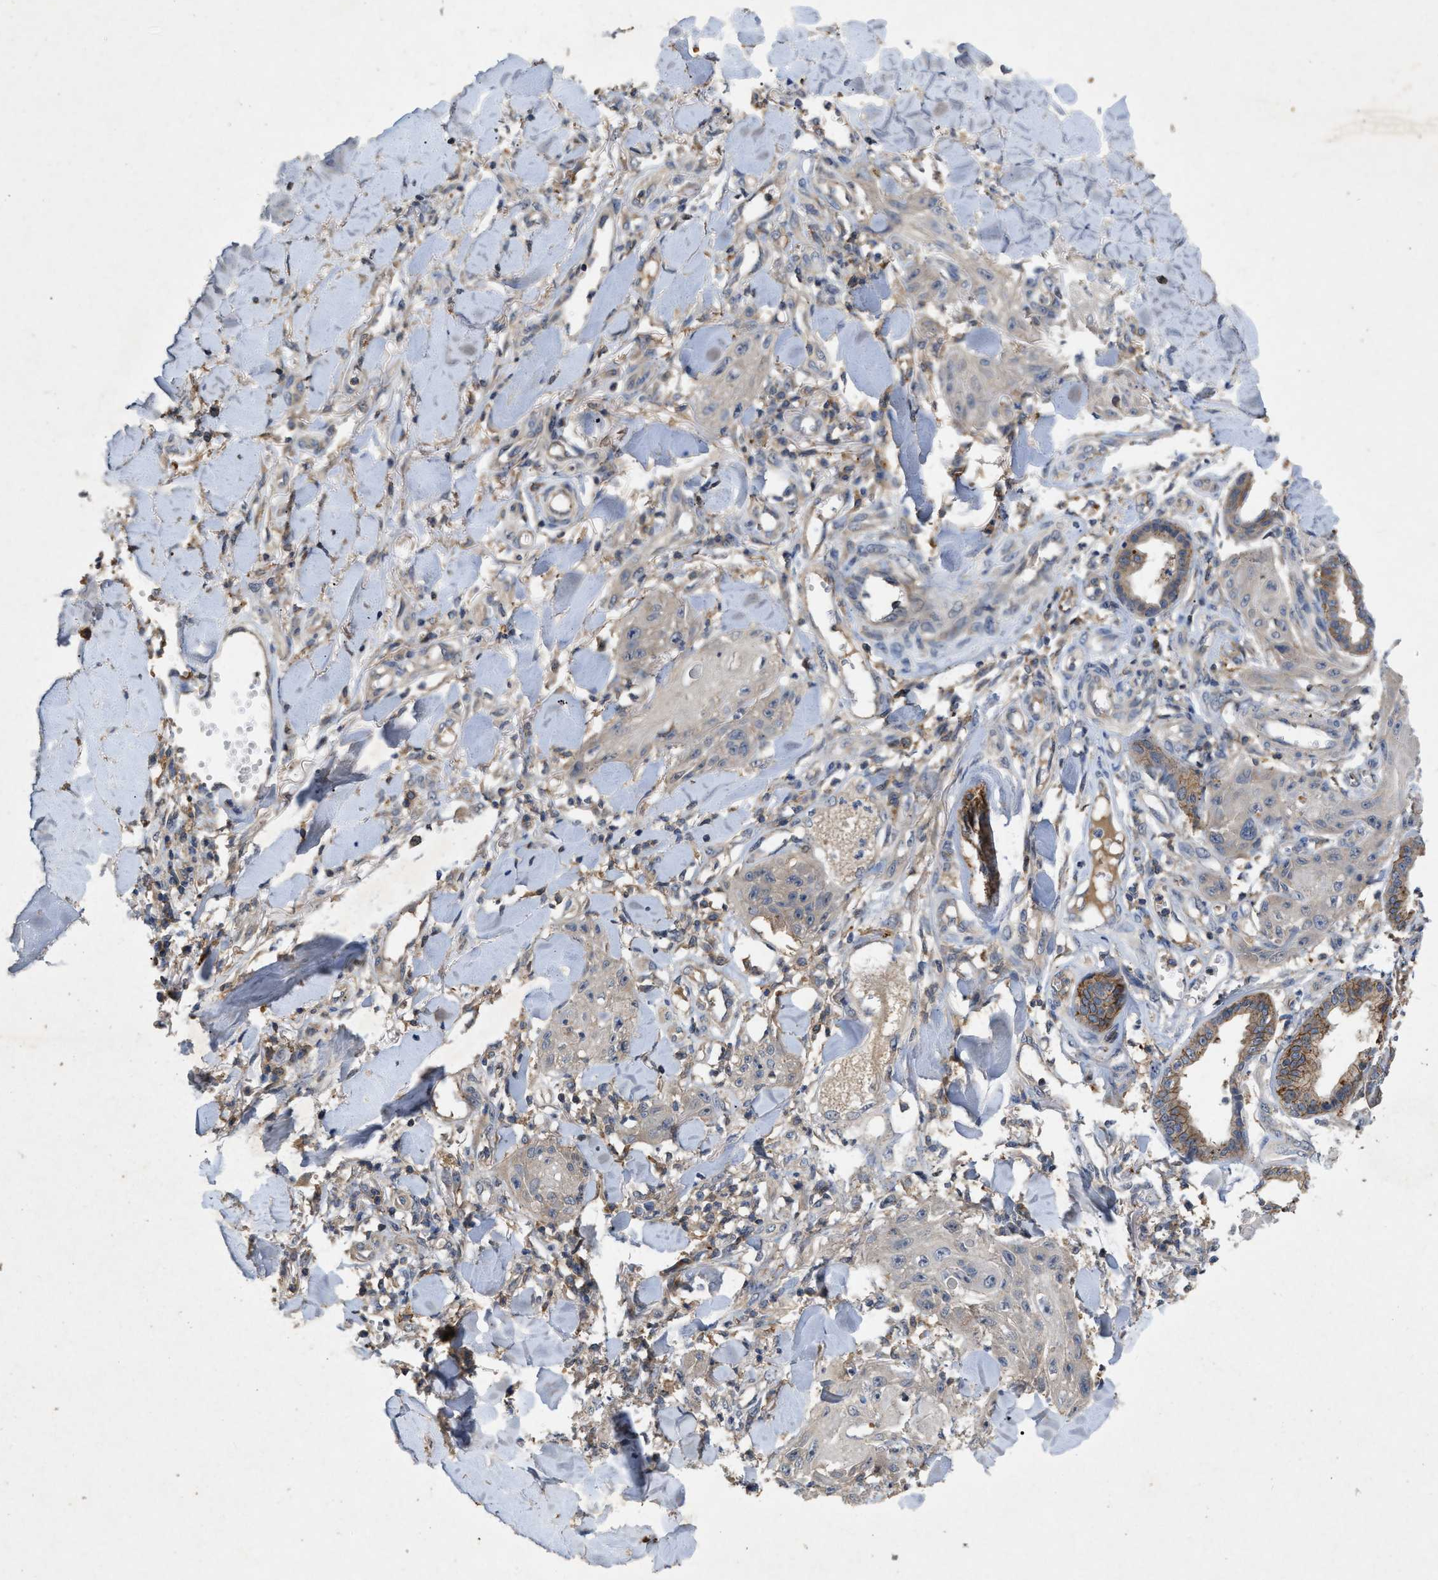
{"staining": {"intensity": "negative", "quantity": "none", "location": "none"}, "tissue": "skin cancer", "cell_type": "Tumor cells", "image_type": "cancer", "snomed": [{"axis": "morphology", "description": "Squamous cell carcinoma, NOS"}, {"axis": "topography", "description": "Skin"}], "caption": "A photomicrograph of skin squamous cell carcinoma stained for a protein shows no brown staining in tumor cells. Brightfield microscopy of immunohistochemistry (IHC) stained with DAB (3,3'-diaminobenzidine) (brown) and hematoxylin (blue), captured at high magnification.", "gene": "LPAR2", "patient": {"sex": "male", "age": 74}}